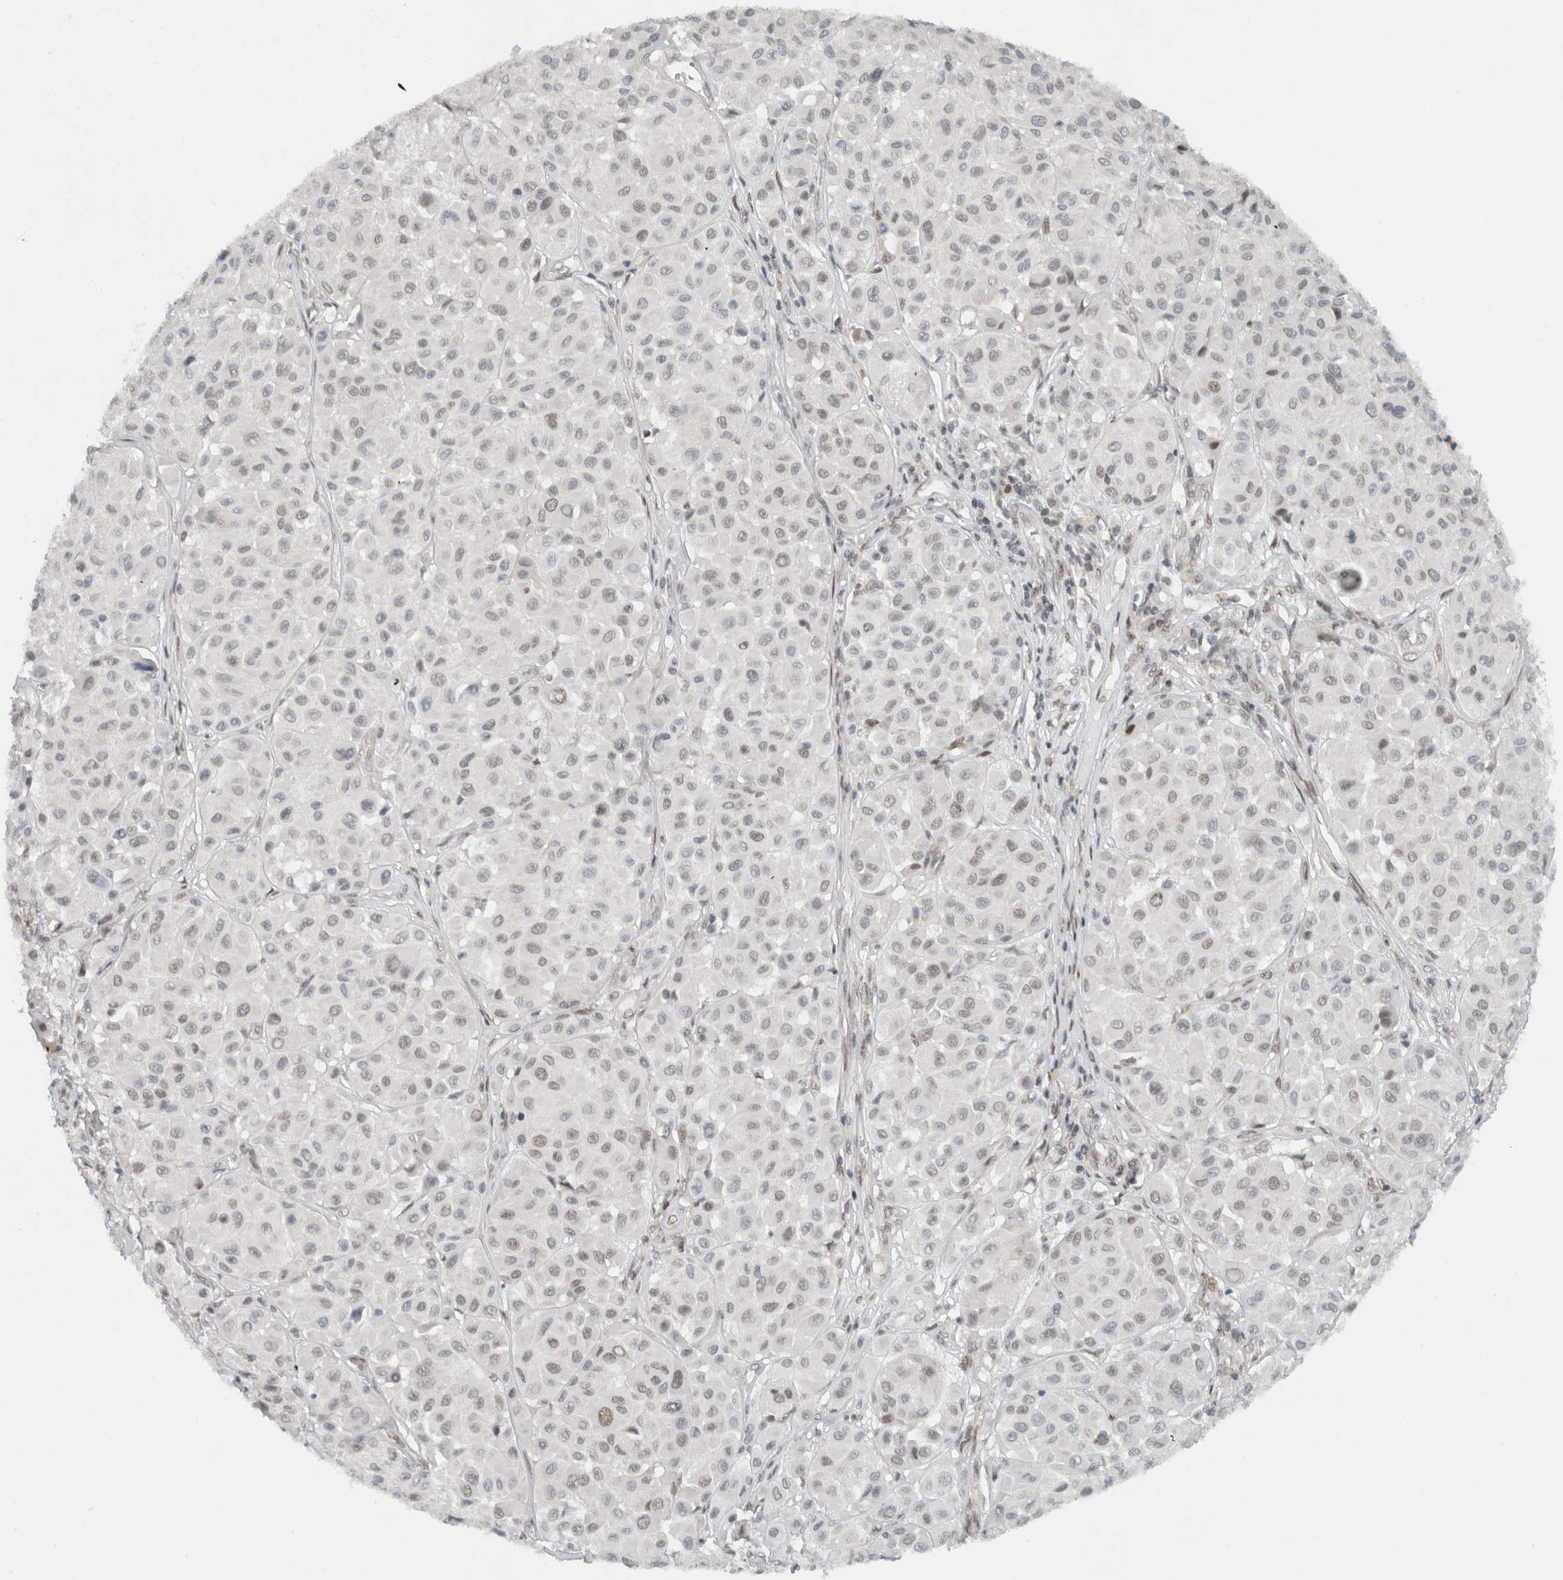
{"staining": {"intensity": "moderate", "quantity": "<25%", "location": "nuclear"}, "tissue": "melanoma", "cell_type": "Tumor cells", "image_type": "cancer", "snomed": [{"axis": "morphology", "description": "Malignant melanoma, Metastatic site"}, {"axis": "topography", "description": "Soft tissue"}], "caption": "Melanoma stained with a brown dye exhibits moderate nuclear positive positivity in about <25% of tumor cells.", "gene": "HNRNPR", "patient": {"sex": "male", "age": 41}}